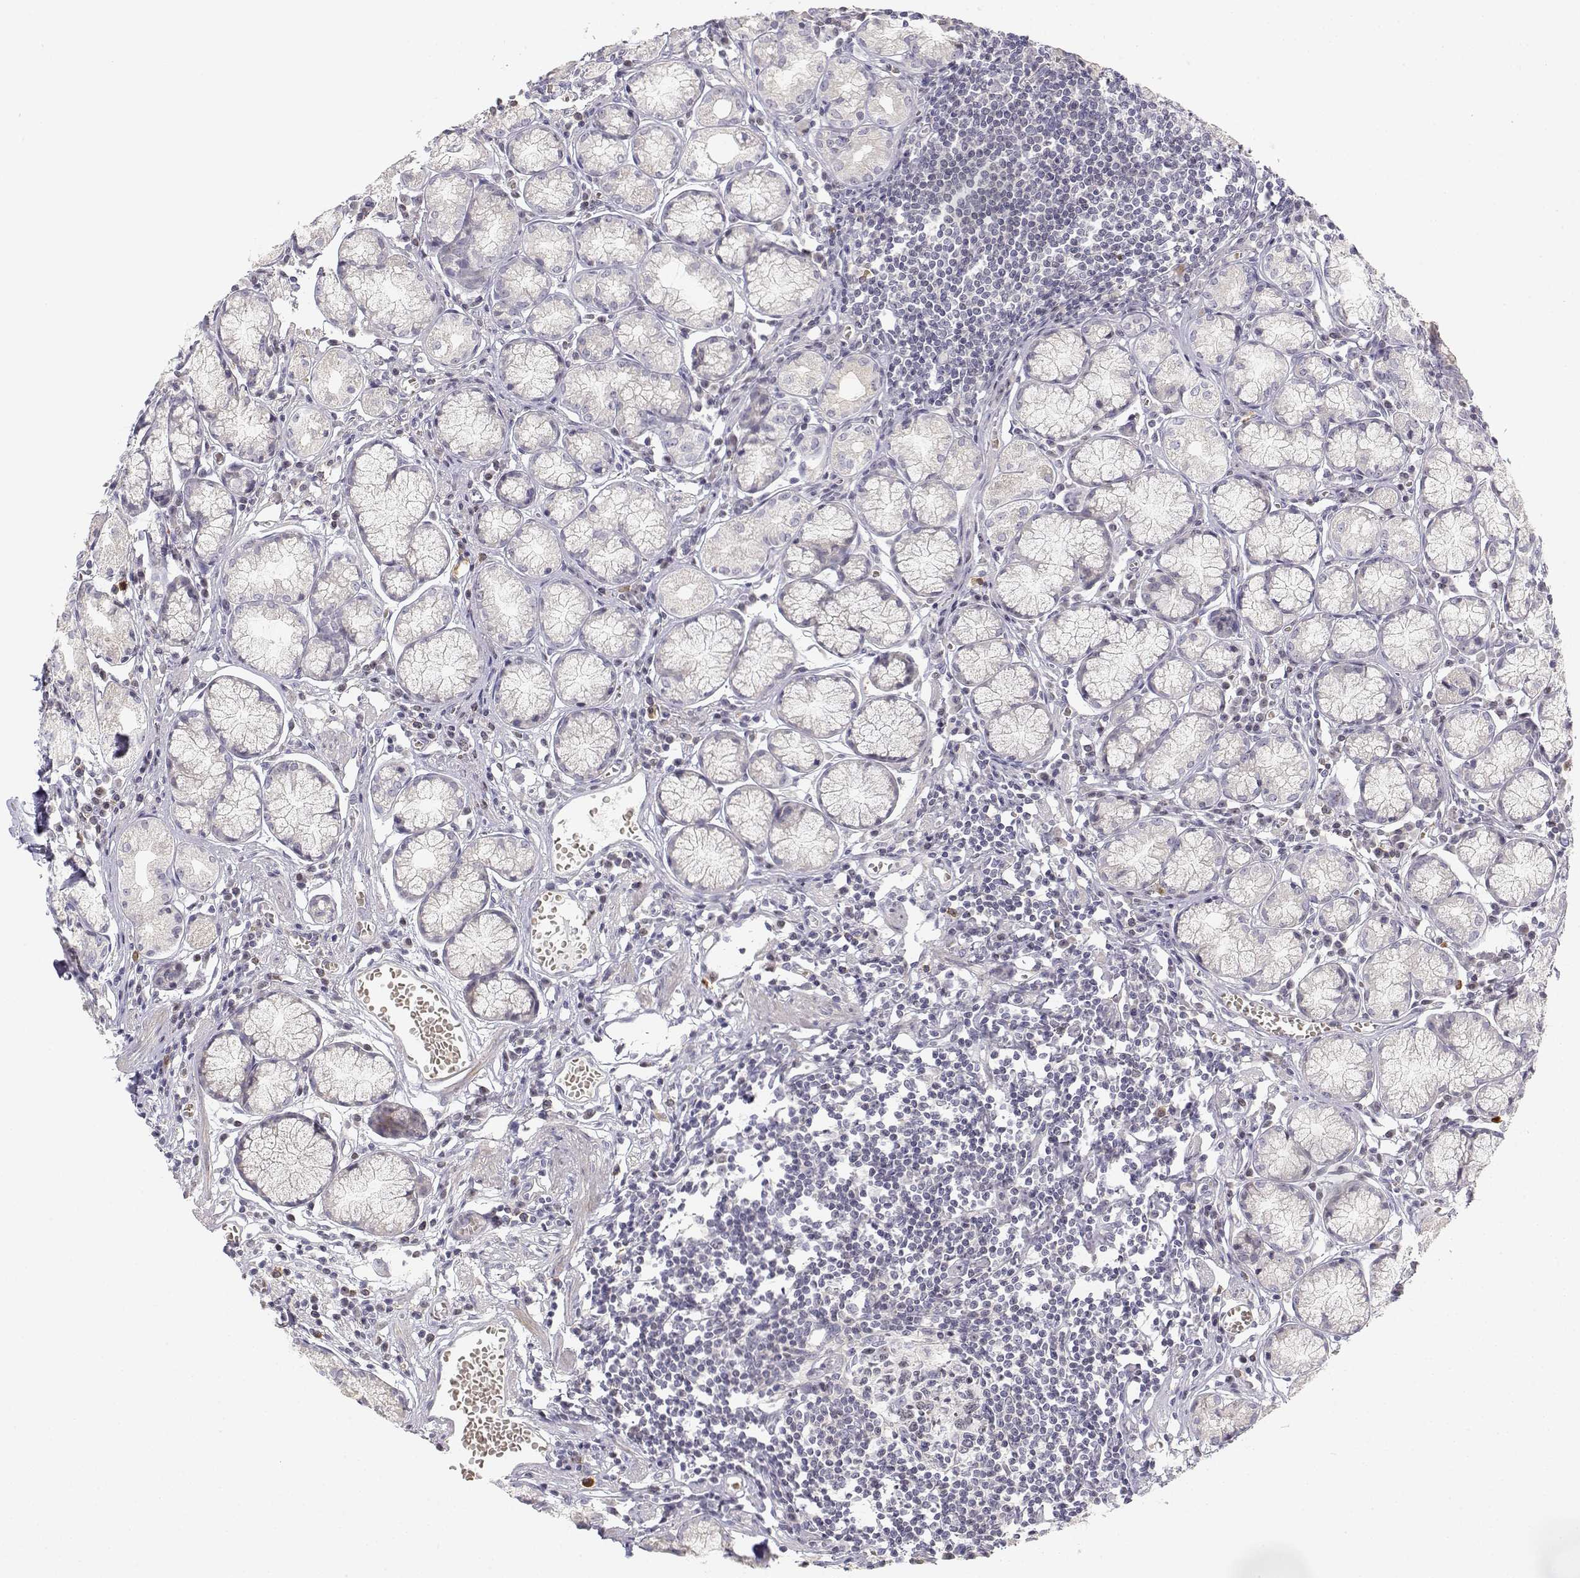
{"staining": {"intensity": "negative", "quantity": "none", "location": "none"}, "tissue": "stomach", "cell_type": "Glandular cells", "image_type": "normal", "snomed": [{"axis": "morphology", "description": "Normal tissue, NOS"}, {"axis": "topography", "description": "Stomach"}], "caption": "This photomicrograph is of unremarkable stomach stained with immunohistochemistry (IHC) to label a protein in brown with the nuclei are counter-stained blue. There is no positivity in glandular cells. (IHC, brightfield microscopy, high magnification).", "gene": "GLIPR1L2", "patient": {"sex": "male", "age": 55}}